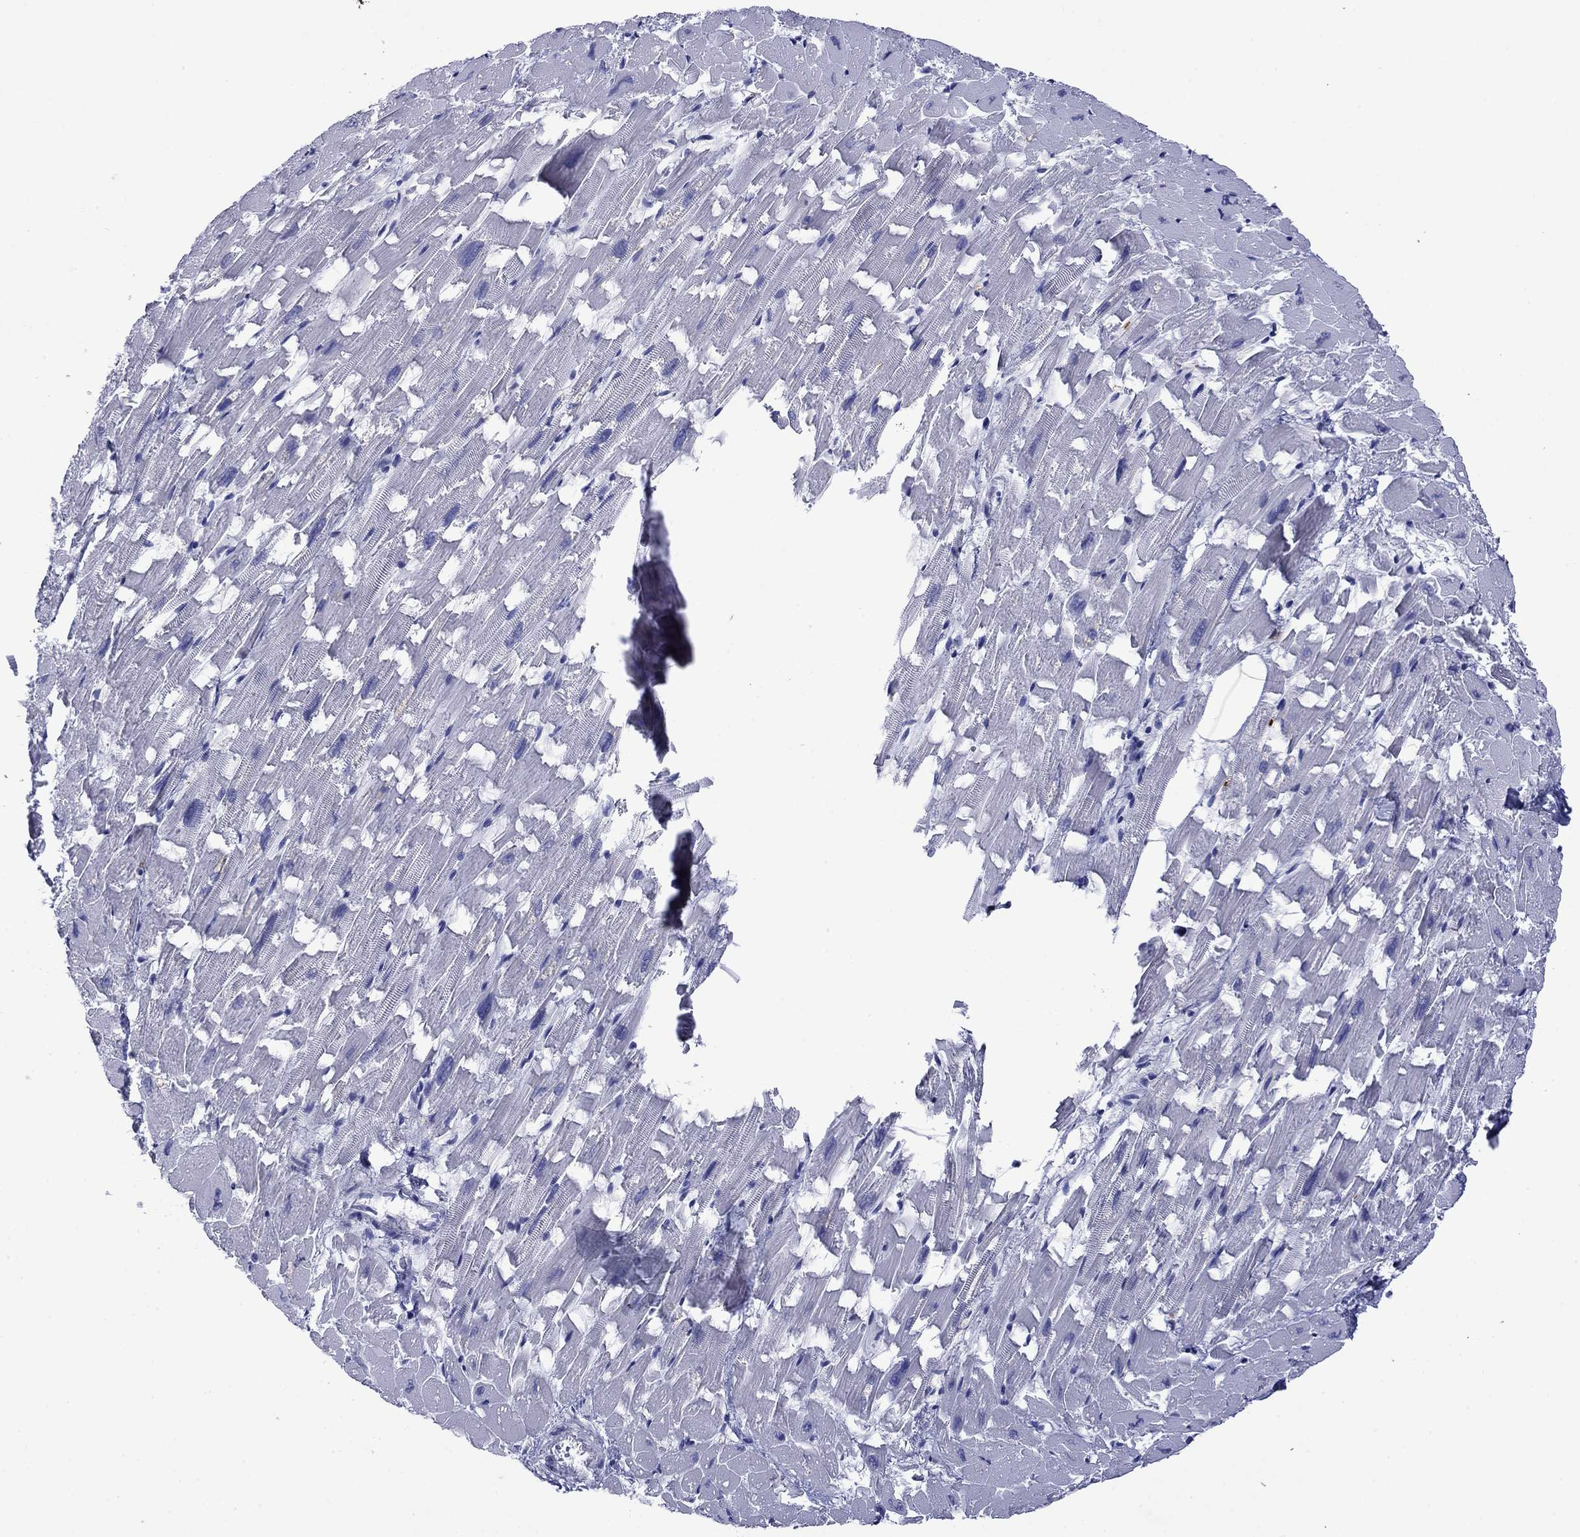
{"staining": {"intensity": "negative", "quantity": "none", "location": "none"}, "tissue": "heart muscle", "cell_type": "Cardiomyocytes", "image_type": "normal", "snomed": [{"axis": "morphology", "description": "Normal tissue, NOS"}, {"axis": "topography", "description": "Heart"}], "caption": "There is no significant staining in cardiomyocytes of heart muscle. (Brightfield microscopy of DAB (3,3'-diaminobenzidine) immunohistochemistry at high magnification).", "gene": "ROM1", "patient": {"sex": "female", "age": 64}}